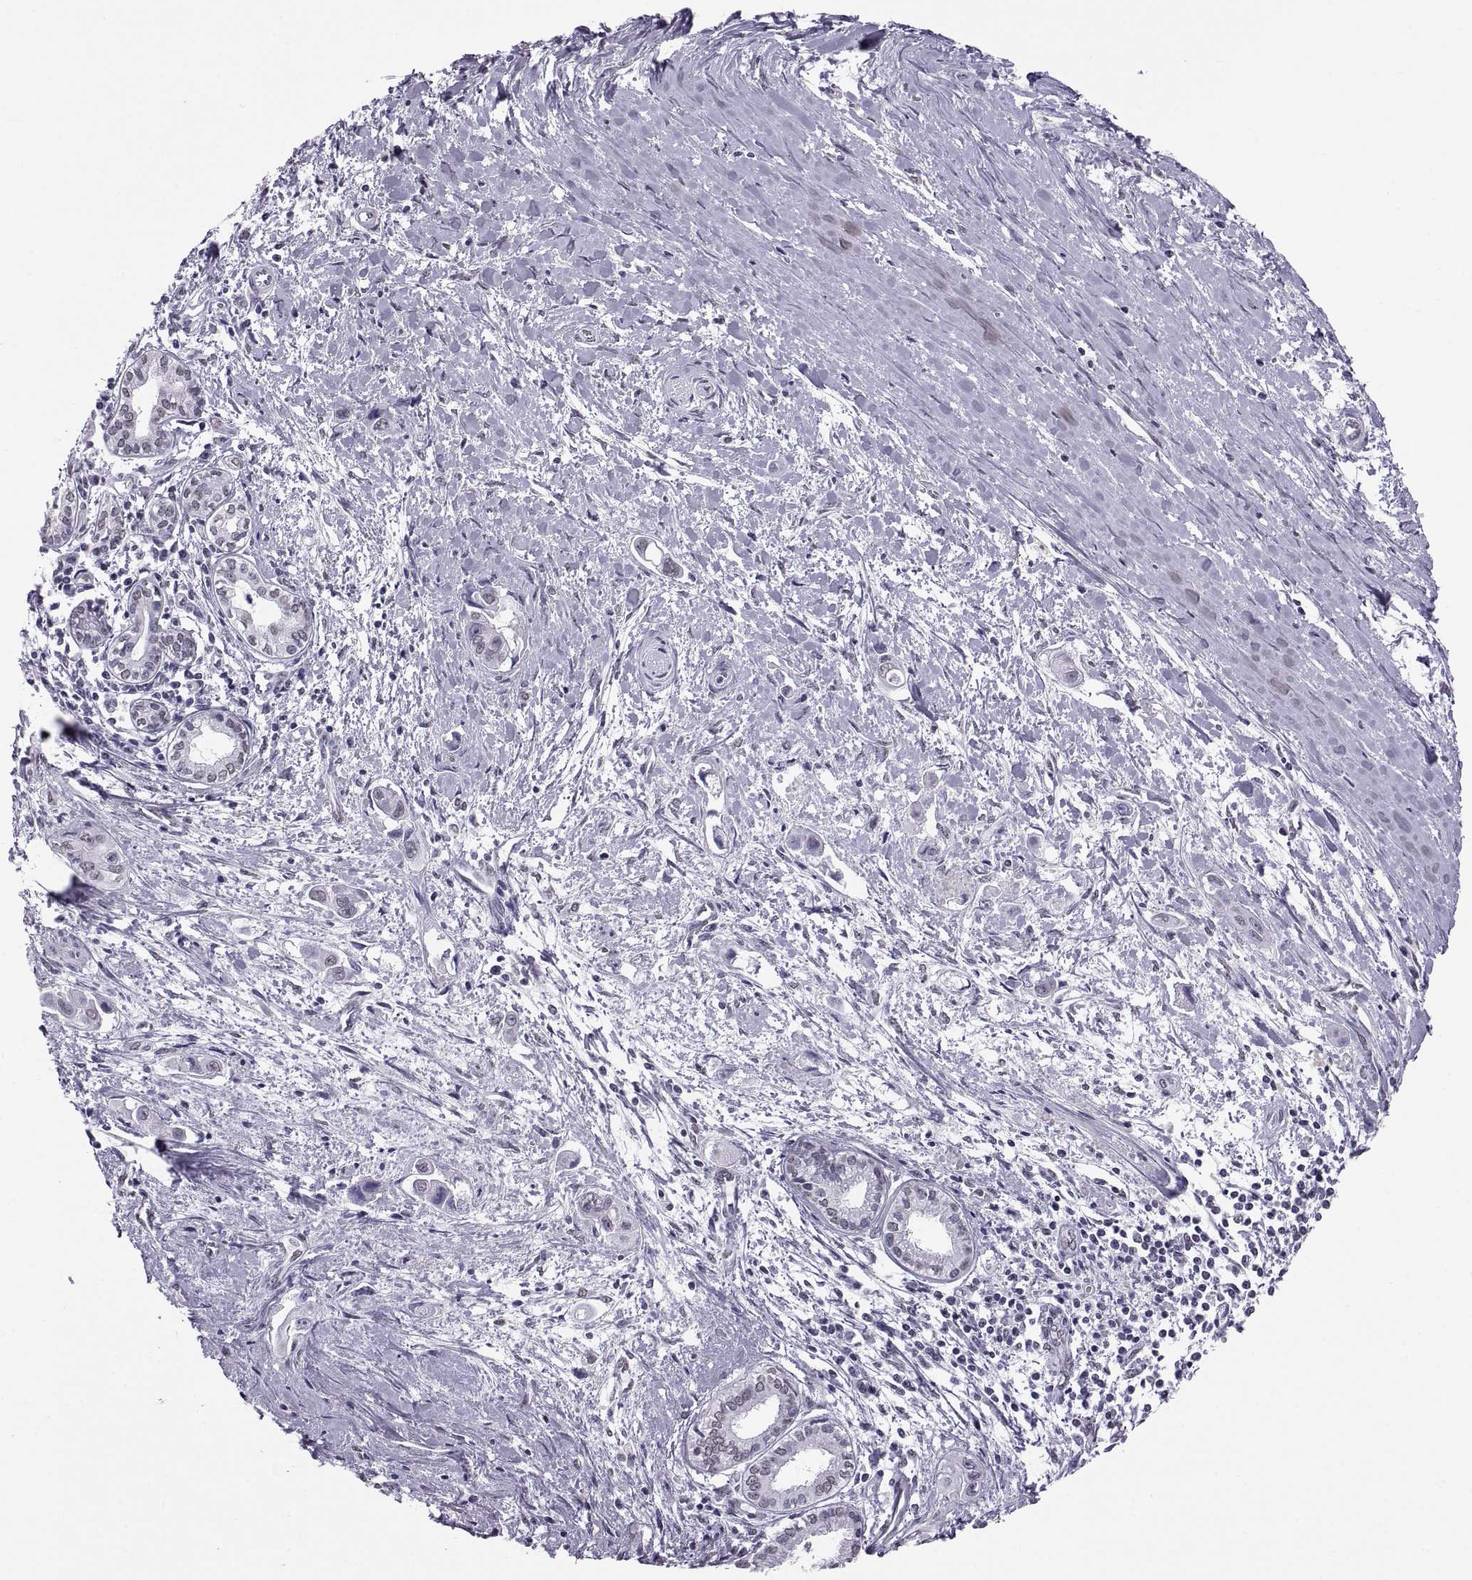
{"staining": {"intensity": "negative", "quantity": "none", "location": "none"}, "tissue": "pancreatic cancer", "cell_type": "Tumor cells", "image_type": "cancer", "snomed": [{"axis": "morphology", "description": "Adenocarcinoma, NOS"}, {"axis": "topography", "description": "Pancreas"}], "caption": "A high-resolution photomicrograph shows immunohistochemistry (IHC) staining of pancreatic cancer, which displays no significant positivity in tumor cells.", "gene": "CARTPT", "patient": {"sex": "male", "age": 60}}